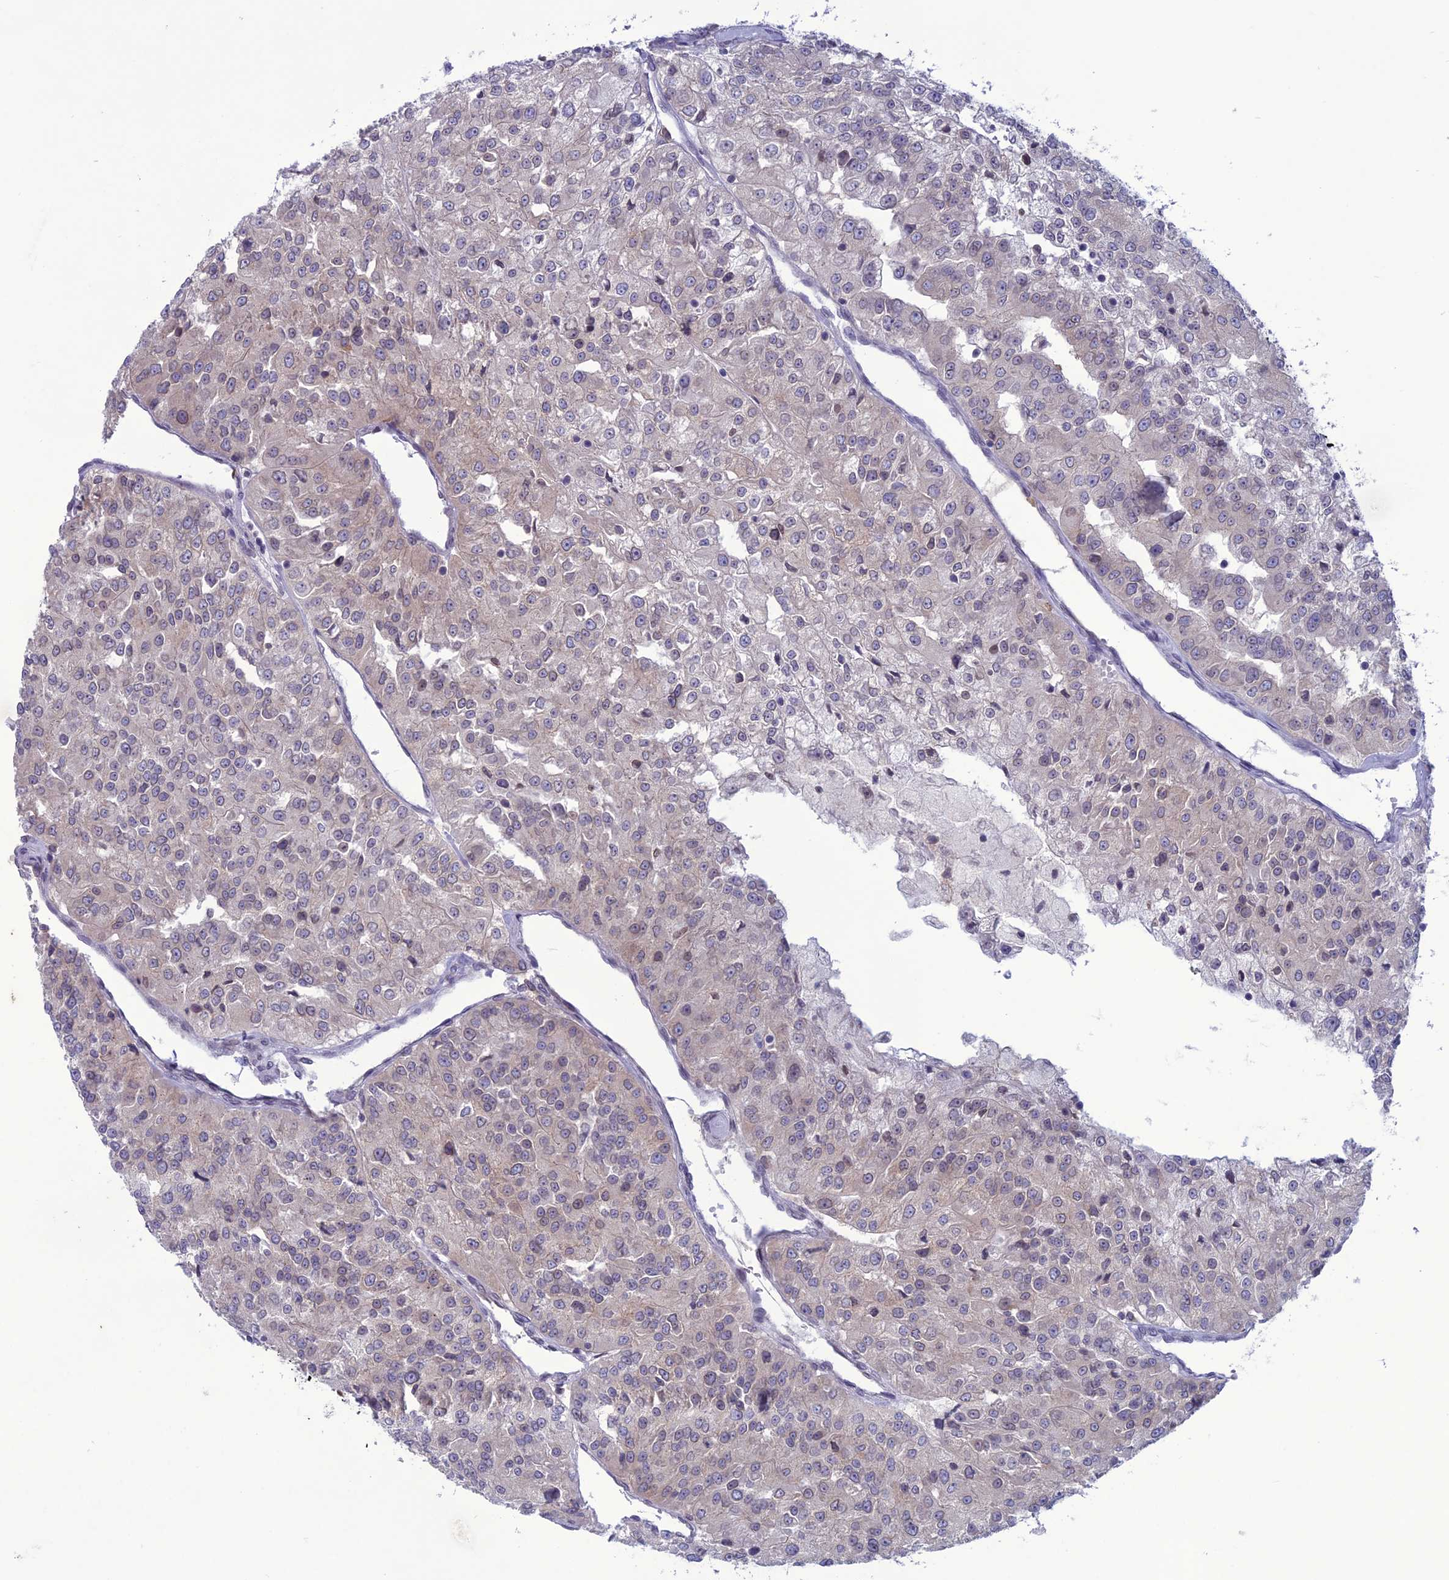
{"staining": {"intensity": "weak", "quantity": "<25%", "location": "cytoplasmic/membranous,nuclear"}, "tissue": "renal cancer", "cell_type": "Tumor cells", "image_type": "cancer", "snomed": [{"axis": "morphology", "description": "Adenocarcinoma, NOS"}, {"axis": "topography", "description": "Kidney"}], "caption": "Renal cancer (adenocarcinoma) was stained to show a protein in brown. There is no significant positivity in tumor cells. Brightfield microscopy of IHC stained with DAB (brown) and hematoxylin (blue), captured at high magnification.", "gene": "WDR46", "patient": {"sex": "female", "age": 63}}